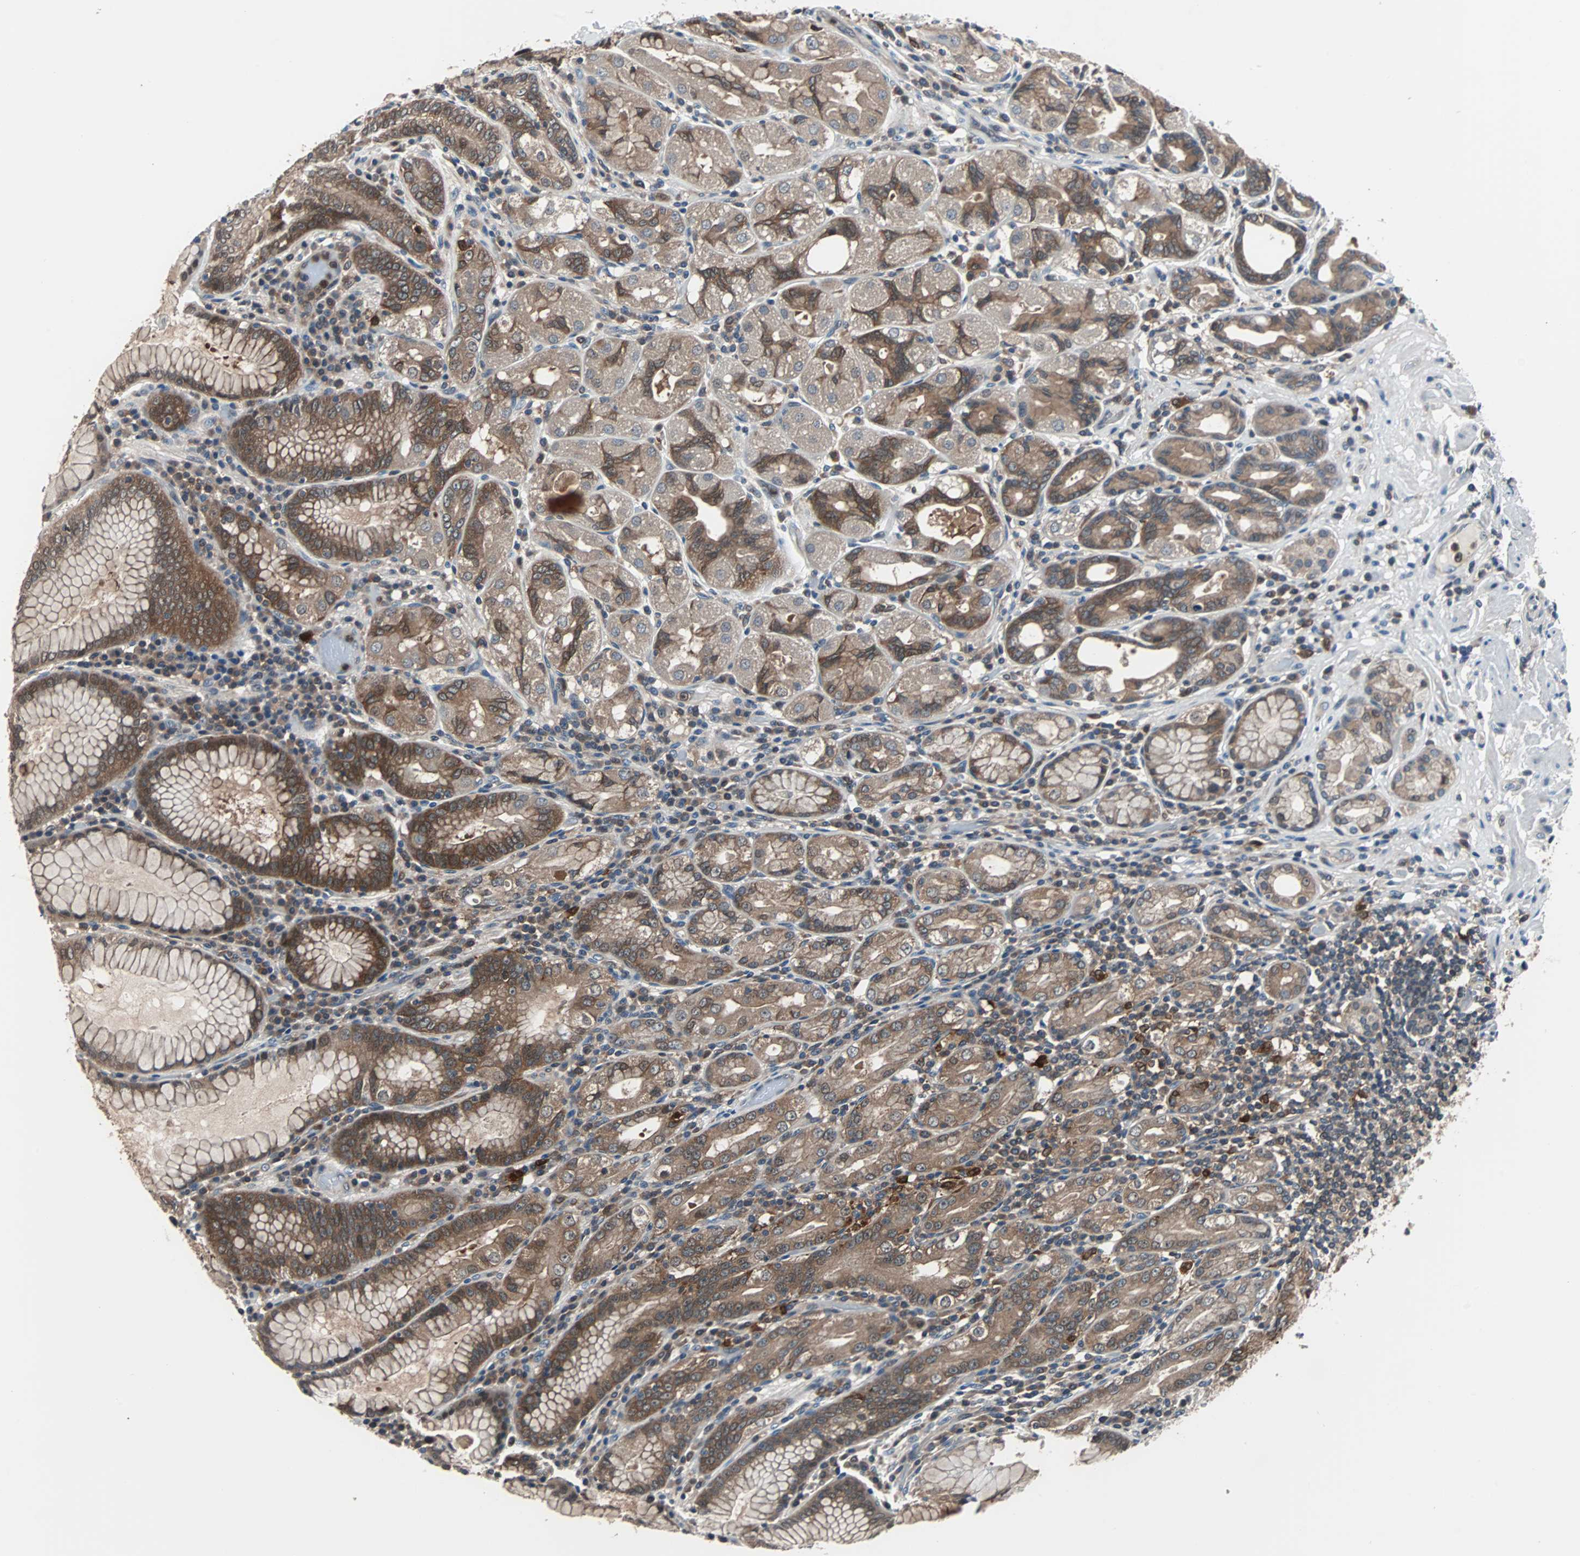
{"staining": {"intensity": "weak", "quantity": ">75%", "location": "cytoplasmic/membranous"}, "tissue": "stomach", "cell_type": "Glandular cells", "image_type": "normal", "snomed": [{"axis": "morphology", "description": "Normal tissue, NOS"}, {"axis": "topography", "description": "Stomach, lower"}], "caption": "Glandular cells reveal low levels of weak cytoplasmic/membranous staining in approximately >75% of cells in normal human stomach. Using DAB (3,3'-diaminobenzidine) (brown) and hematoxylin (blue) stains, captured at high magnification using brightfield microscopy.", "gene": "PAK1", "patient": {"sex": "female", "age": 76}}